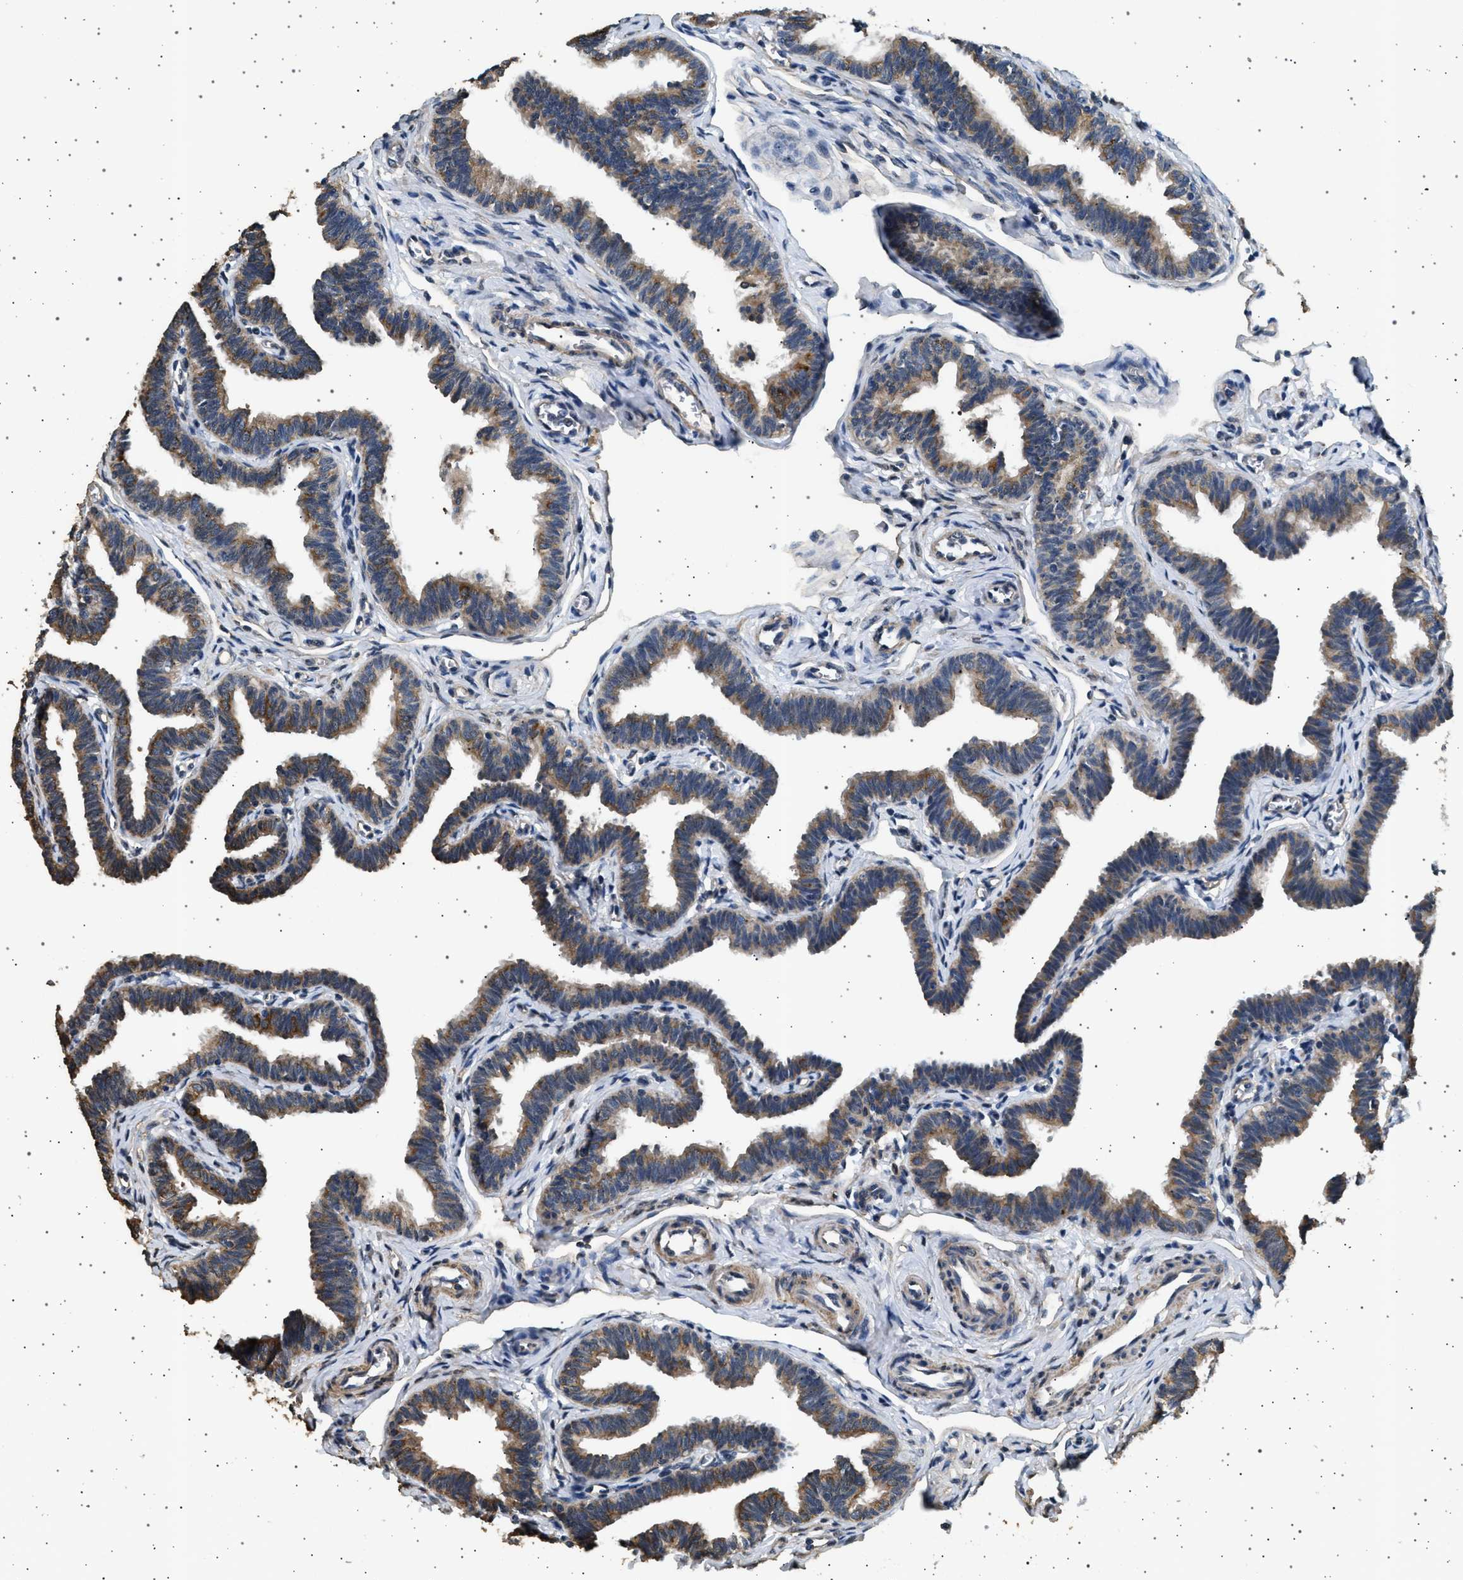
{"staining": {"intensity": "moderate", "quantity": ">75%", "location": "cytoplasmic/membranous"}, "tissue": "fallopian tube", "cell_type": "Glandular cells", "image_type": "normal", "snomed": [{"axis": "morphology", "description": "Normal tissue, NOS"}, {"axis": "topography", "description": "Fallopian tube"}, {"axis": "topography", "description": "Ovary"}], "caption": "A photomicrograph of fallopian tube stained for a protein exhibits moderate cytoplasmic/membranous brown staining in glandular cells. (Brightfield microscopy of DAB IHC at high magnification).", "gene": "KCNA4", "patient": {"sex": "female", "age": 23}}